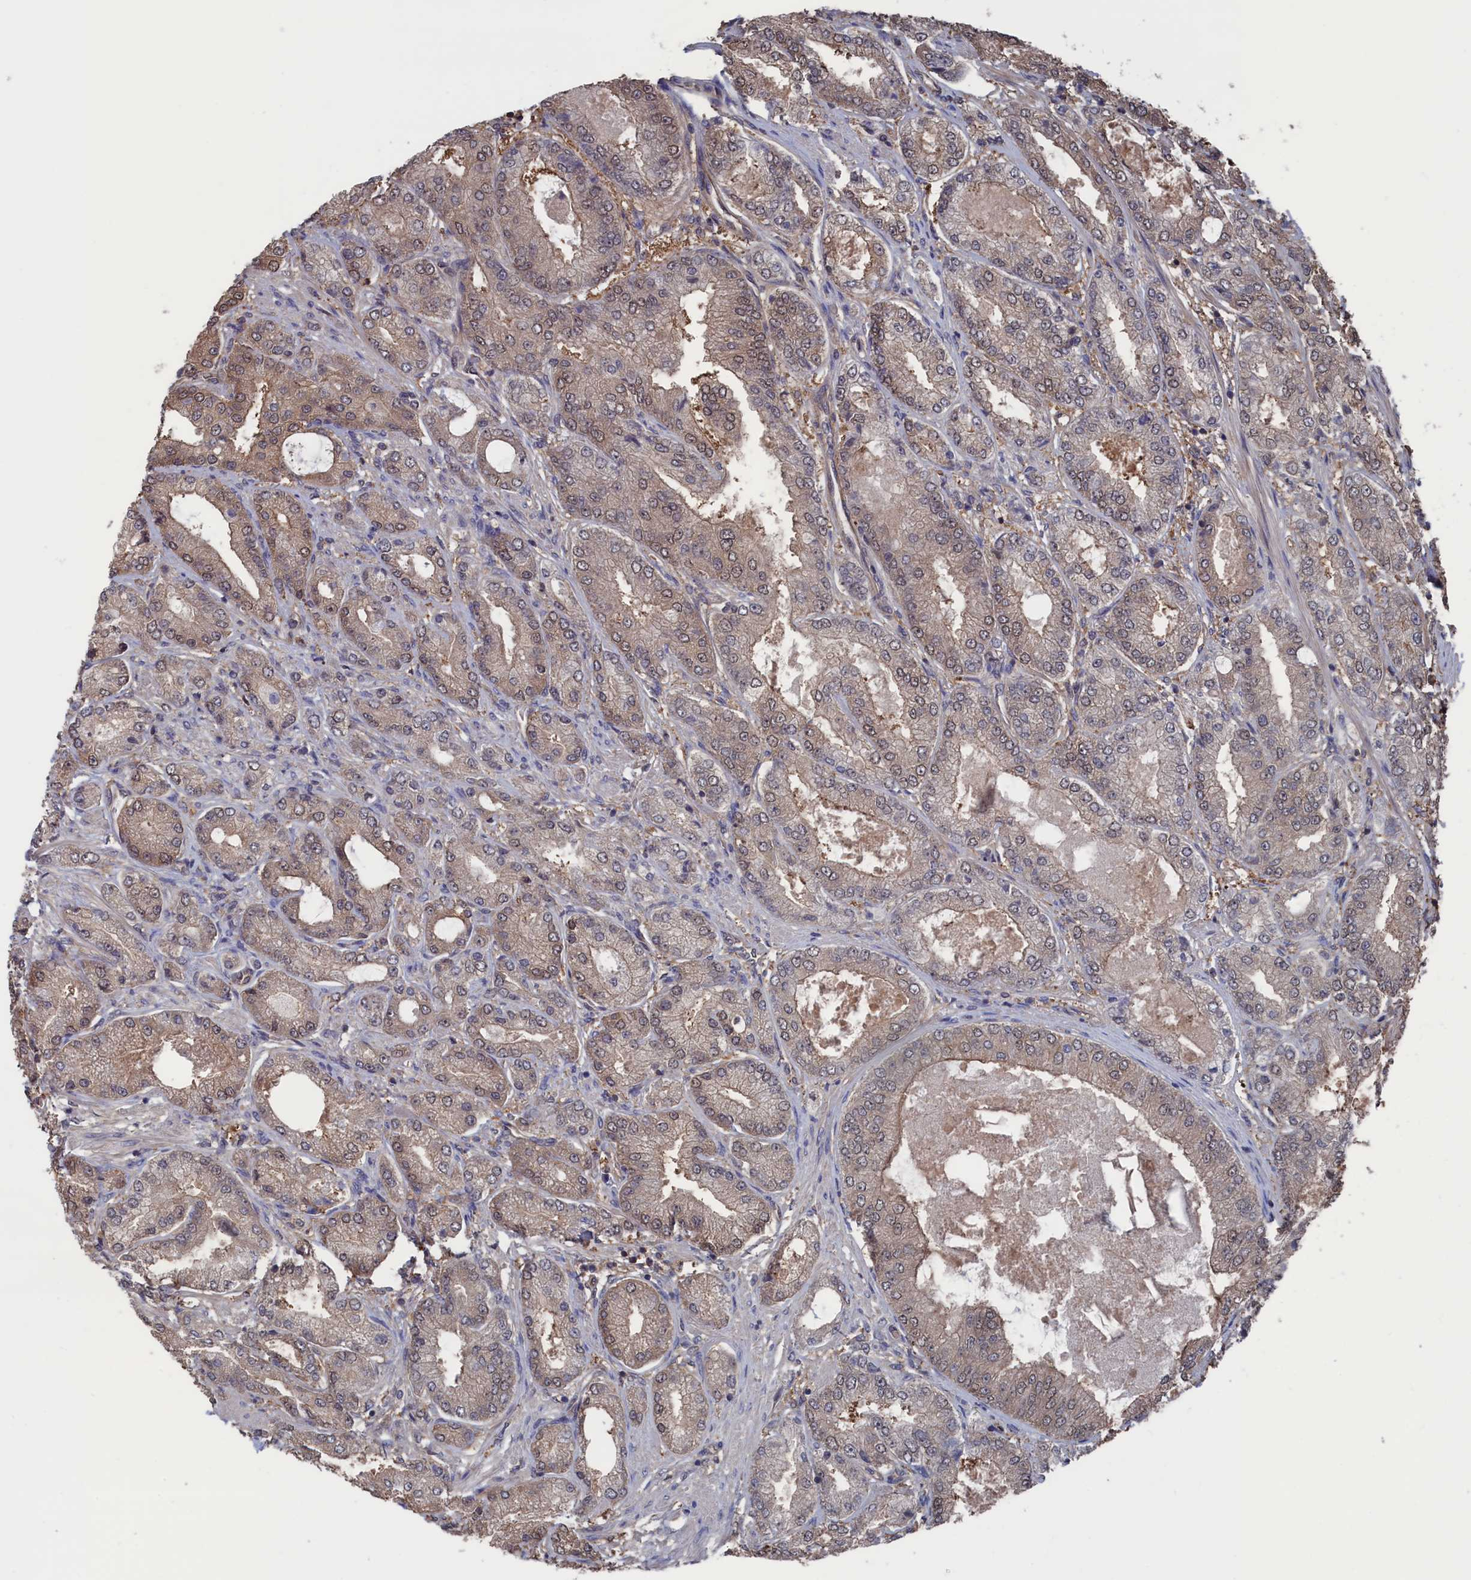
{"staining": {"intensity": "weak", "quantity": "25%-75%", "location": "cytoplasmic/membranous,nuclear"}, "tissue": "prostate cancer", "cell_type": "Tumor cells", "image_type": "cancer", "snomed": [{"axis": "morphology", "description": "Adenocarcinoma, High grade"}, {"axis": "topography", "description": "Prostate"}], "caption": "This is a histology image of IHC staining of prostate cancer (high-grade adenocarcinoma), which shows weak positivity in the cytoplasmic/membranous and nuclear of tumor cells.", "gene": "NUTF2", "patient": {"sex": "male", "age": 71}}